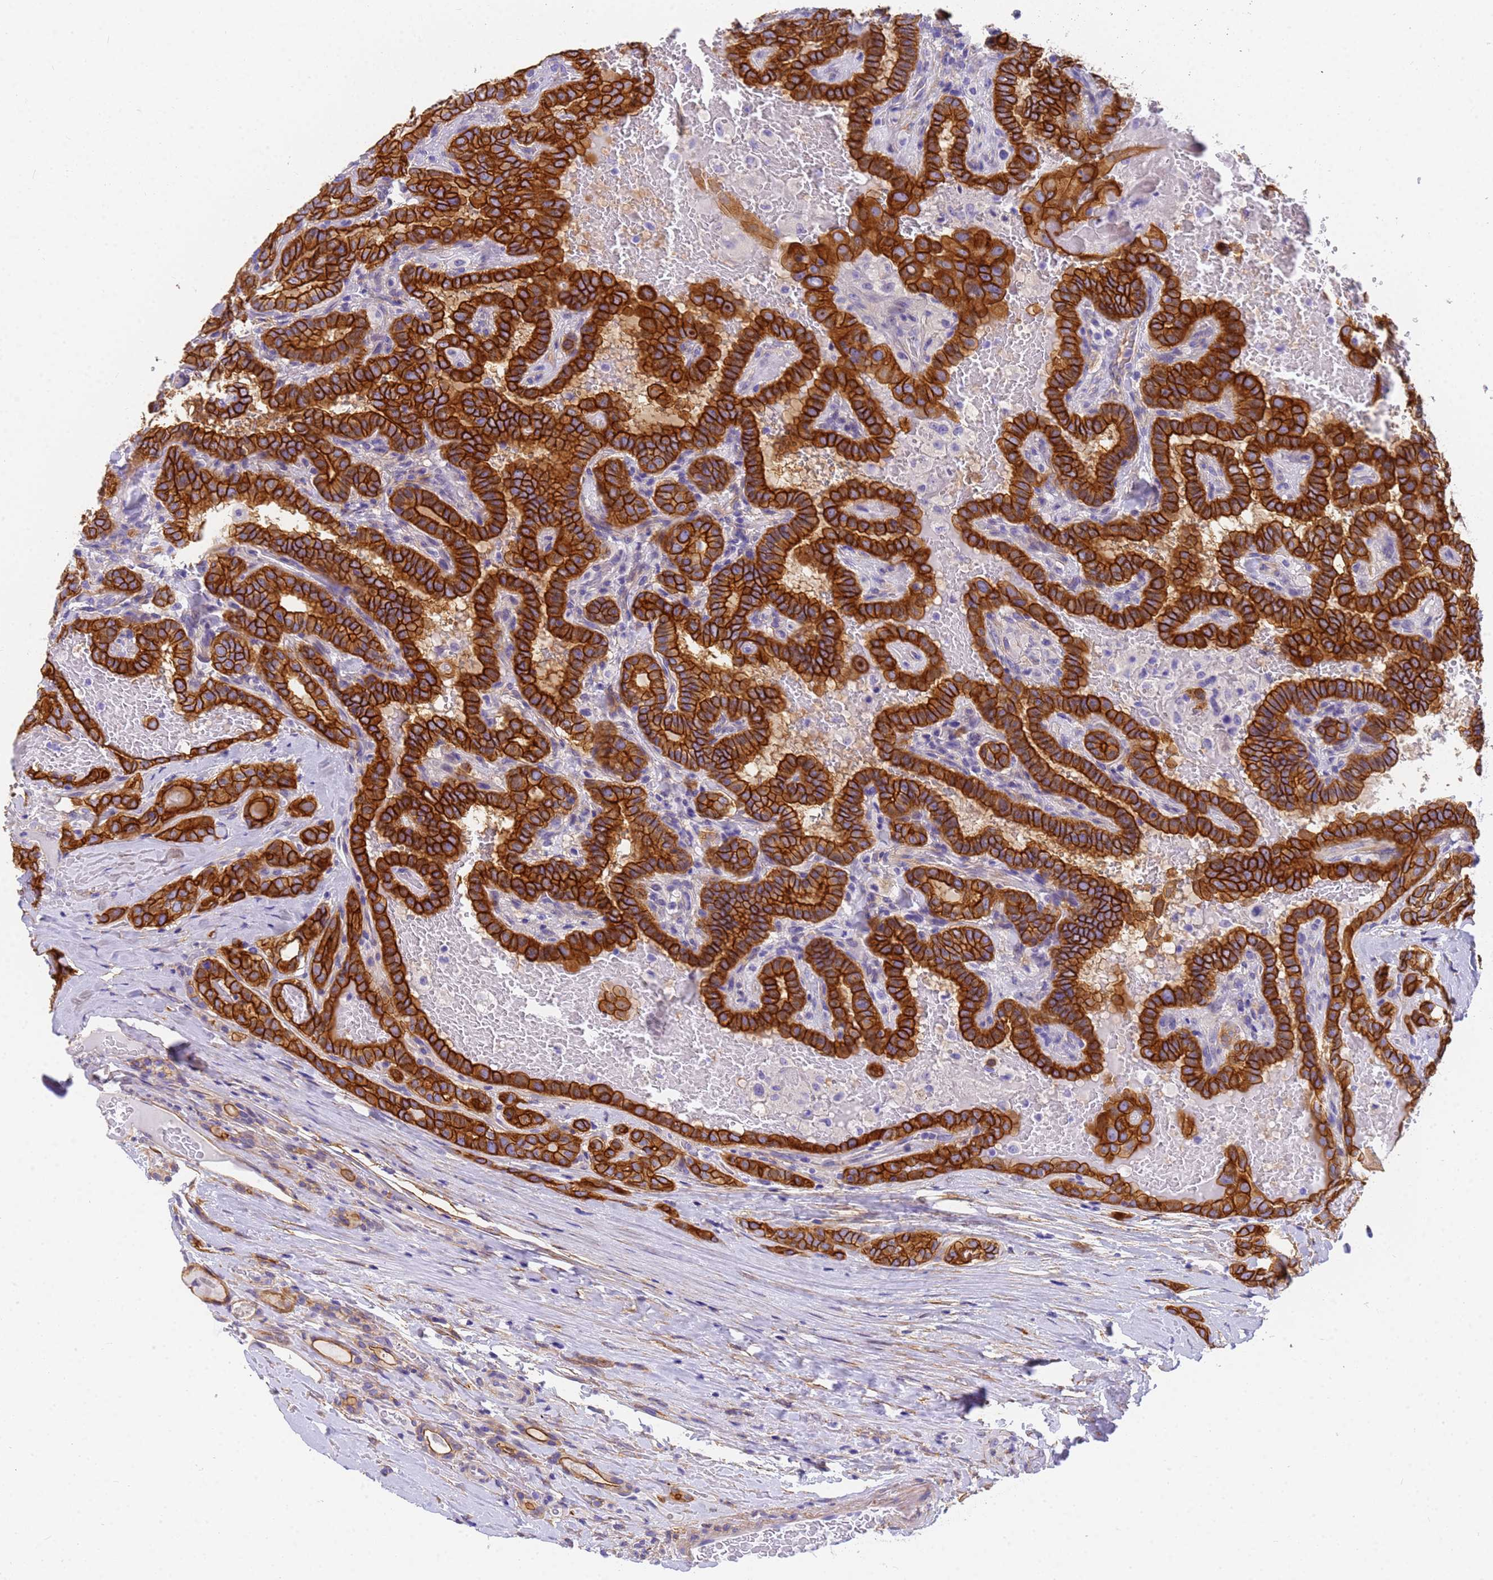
{"staining": {"intensity": "strong", "quantity": ">75%", "location": "cytoplasmic/membranous"}, "tissue": "thyroid cancer", "cell_type": "Tumor cells", "image_type": "cancer", "snomed": [{"axis": "morphology", "description": "Papillary adenocarcinoma, NOS"}, {"axis": "topography", "description": "Thyroid gland"}], "caption": "This is a photomicrograph of immunohistochemistry staining of papillary adenocarcinoma (thyroid), which shows strong positivity in the cytoplasmic/membranous of tumor cells.", "gene": "MVB12A", "patient": {"sex": "female", "age": 72}}